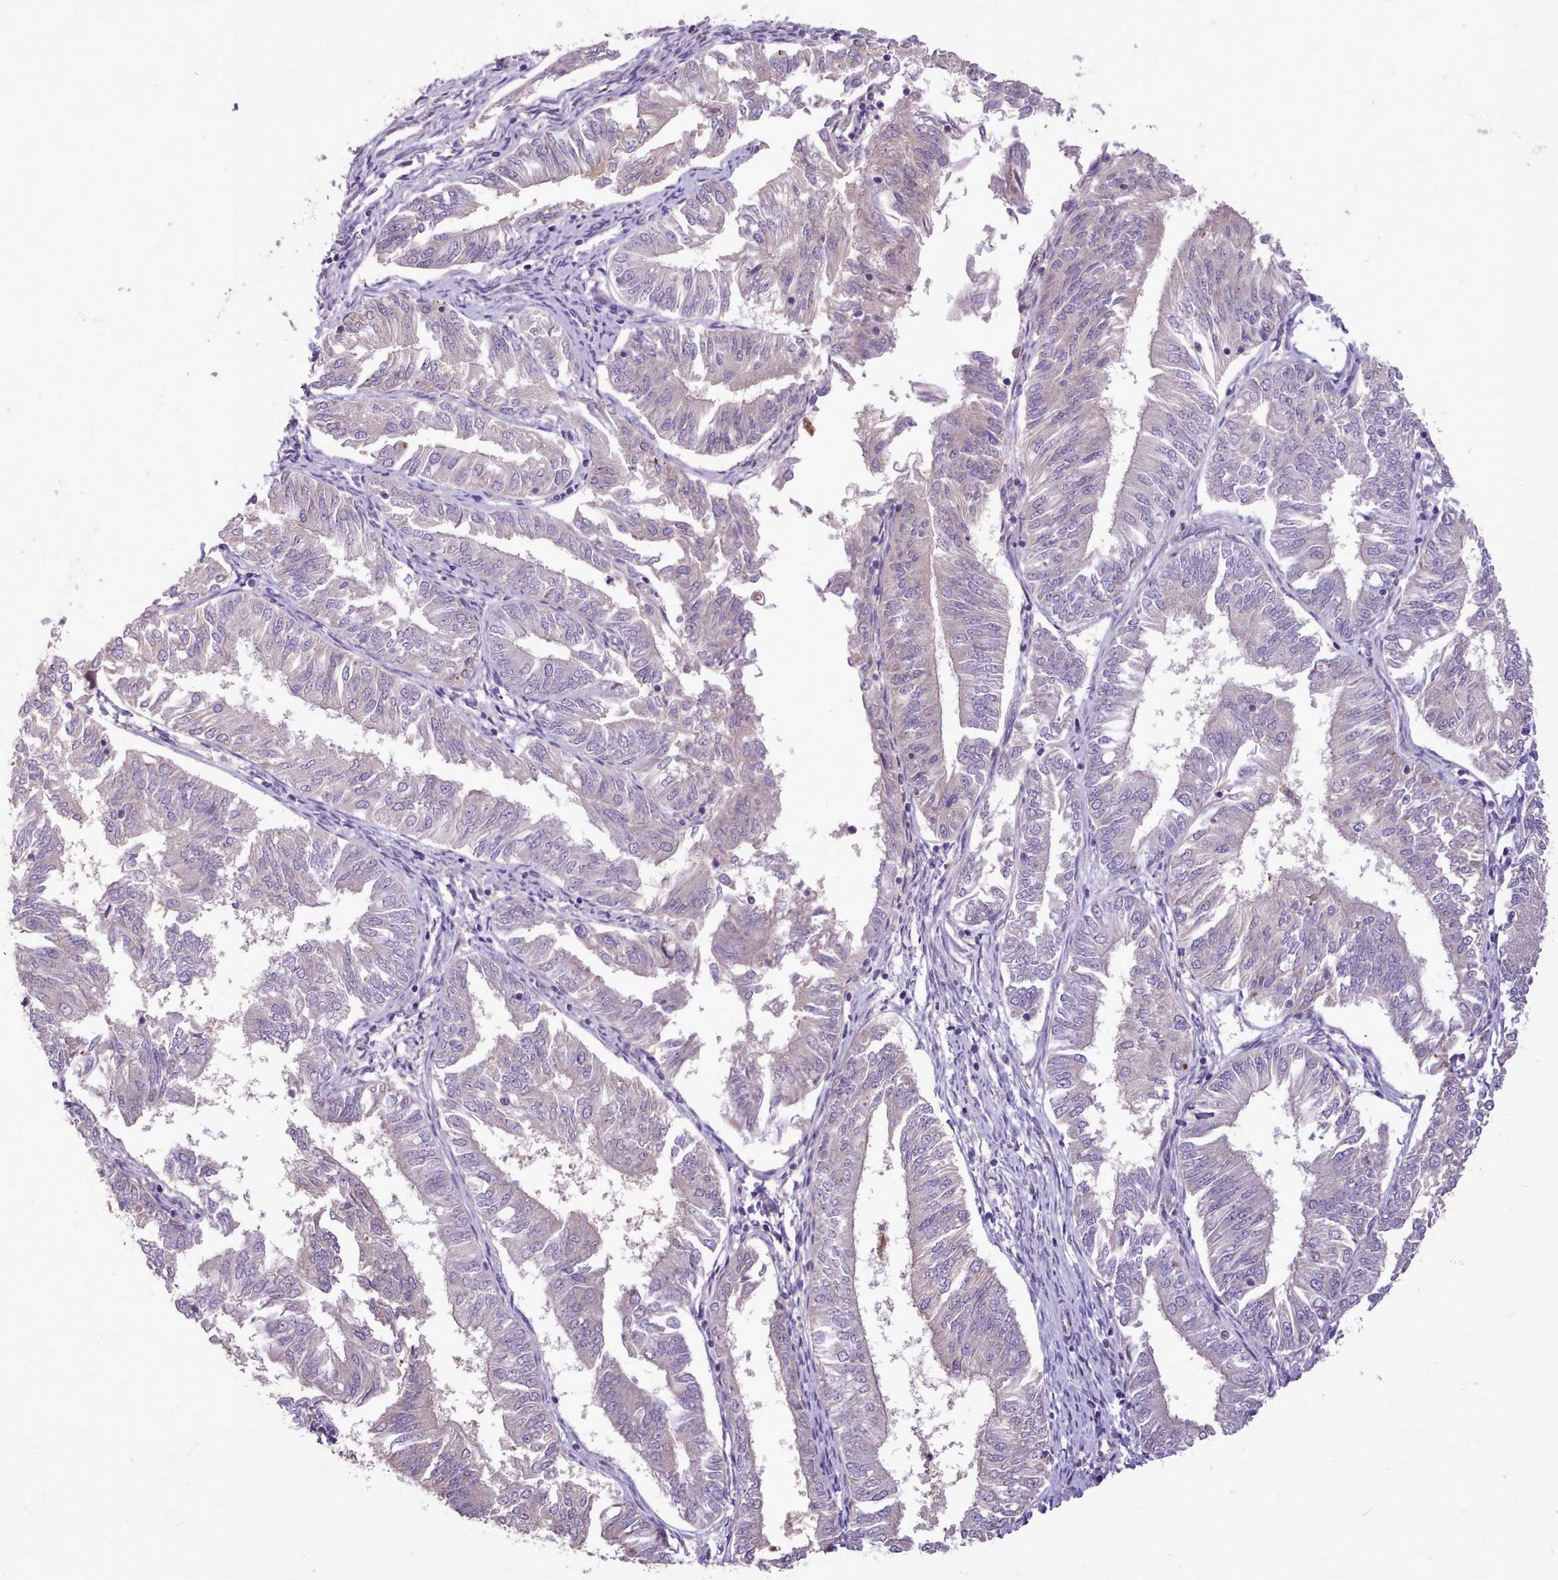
{"staining": {"intensity": "negative", "quantity": "none", "location": "none"}, "tissue": "endometrial cancer", "cell_type": "Tumor cells", "image_type": "cancer", "snomed": [{"axis": "morphology", "description": "Adenocarcinoma, NOS"}, {"axis": "topography", "description": "Endometrium"}], "caption": "Immunohistochemical staining of endometrial cancer (adenocarcinoma) demonstrates no significant expression in tumor cells.", "gene": "ZNF607", "patient": {"sex": "female", "age": 58}}